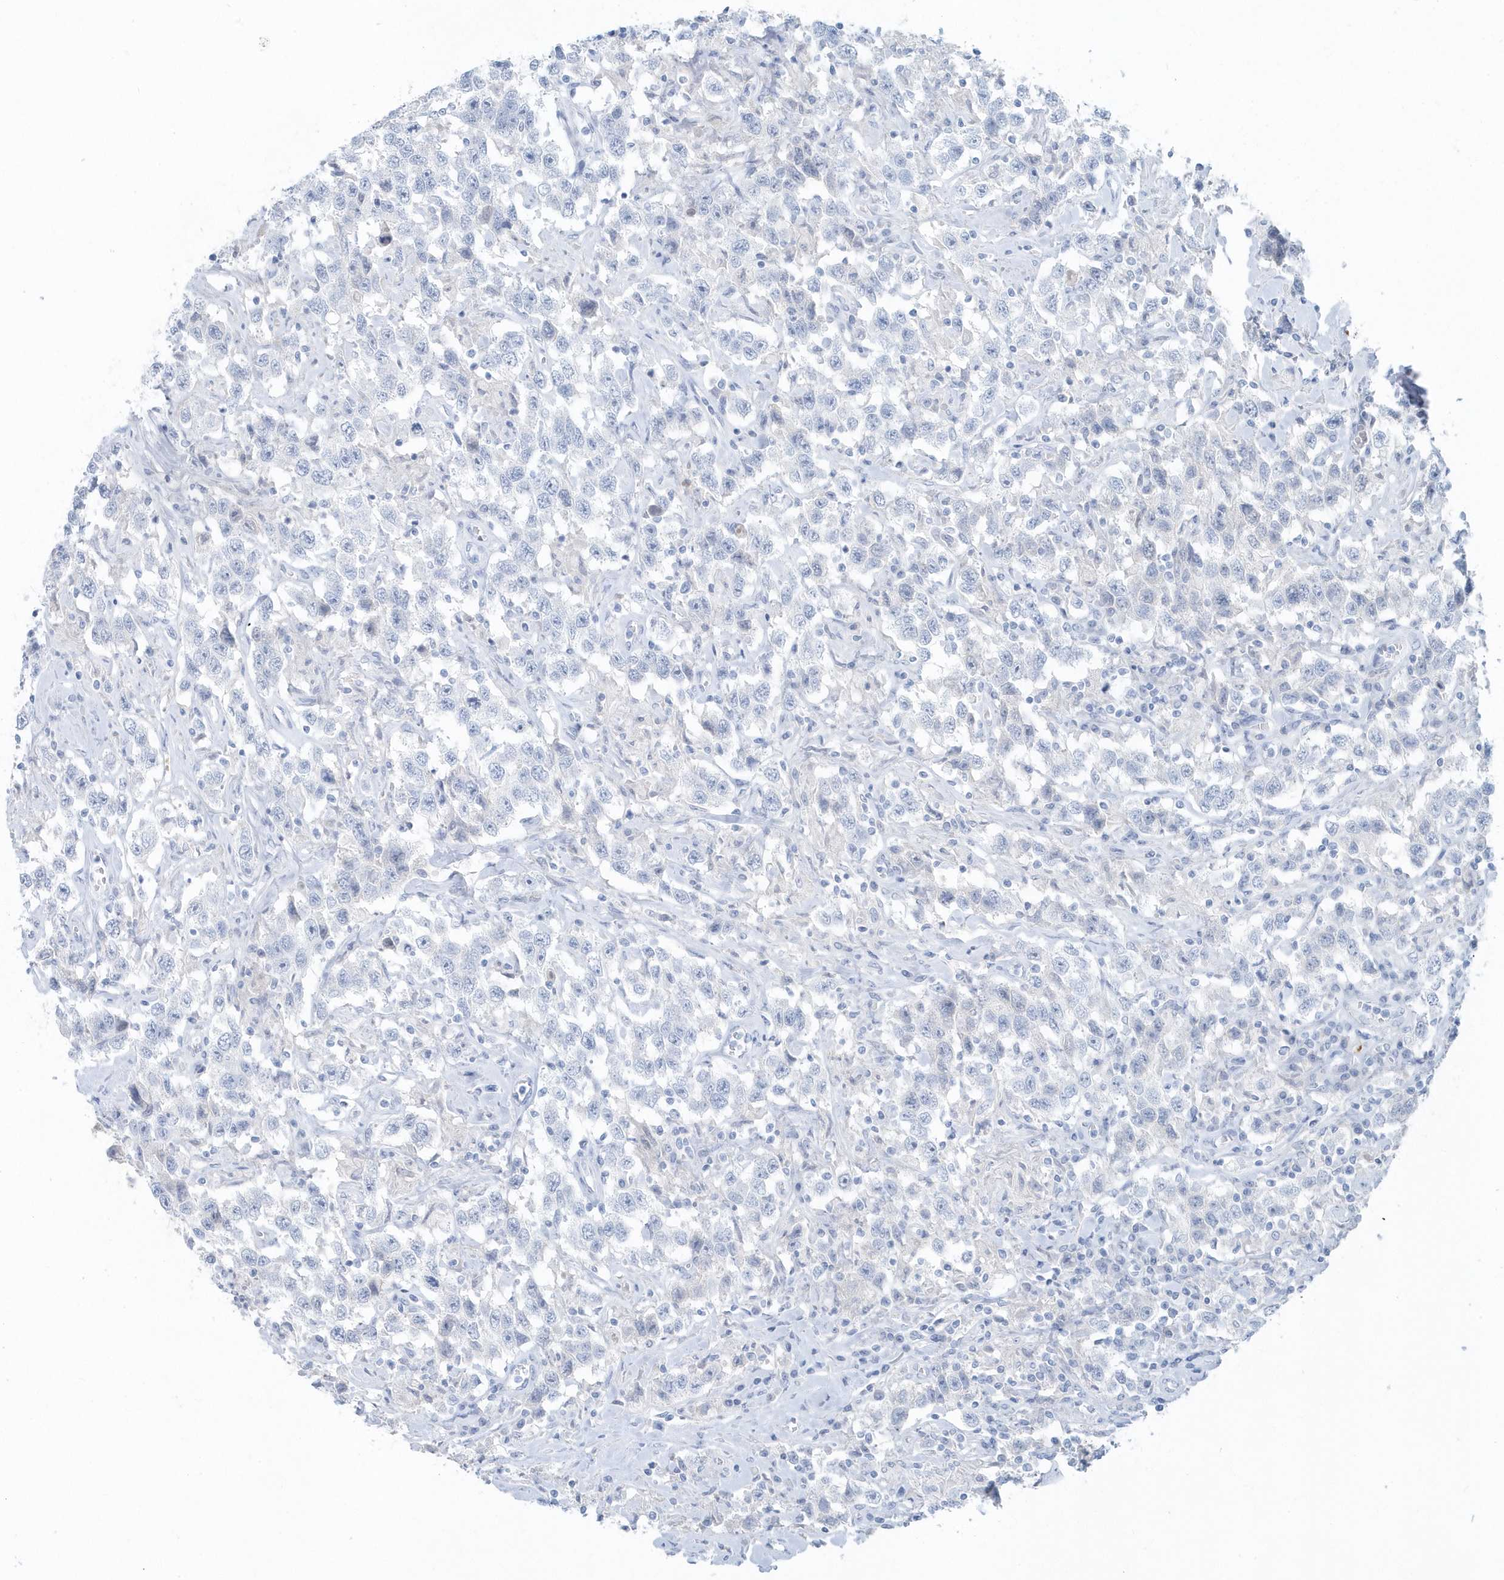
{"staining": {"intensity": "negative", "quantity": "none", "location": "none"}, "tissue": "testis cancer", "cell_type": "Tumor cells", "image_type": "cancer", "snomed": [{"axis": "morphology", "description": "Seminoma, NOS"}, {"axis": "topography", "description": "Testis"}], "caption": "Tumor cells show no significant expression in seminoma (testis). The staining was performed using DAB (3,3'-diaminobenzidine) to visualize the protein expression in brown, while the nuclei were stained in blue with hematoxylin (Magnification: 20x).", "gene": "FAM98A", "patient": {"sex": "male", "age": 41}}